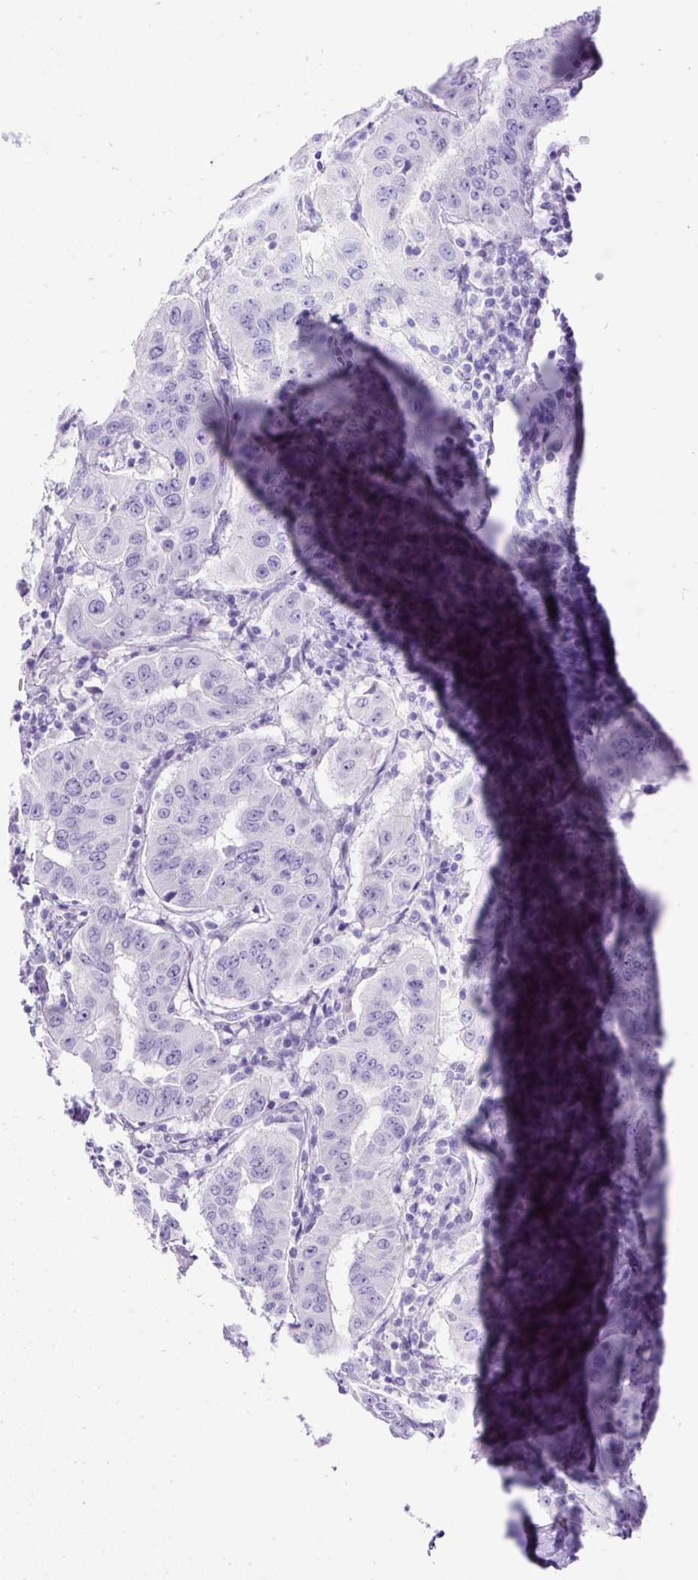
{"staining": {"intensity": "negative", "quantity": "none", "location": "none"}, "tissue": "pancreatic cancer", "cell_type": "Tumor cells", "image_type": "cancer", "snomed": [{"axis": "morphology", "description": "Adenocarcinoma, NOS"}, {"axis": "topography", "description": "Pancreas"}], "caption": "Pancreatic adenocarcinoma was stained to show a protein in brown. There is no significant positivity in tumor cells.", "gene": "HEY1", "patient": {"sex": "male", "age": 63}}